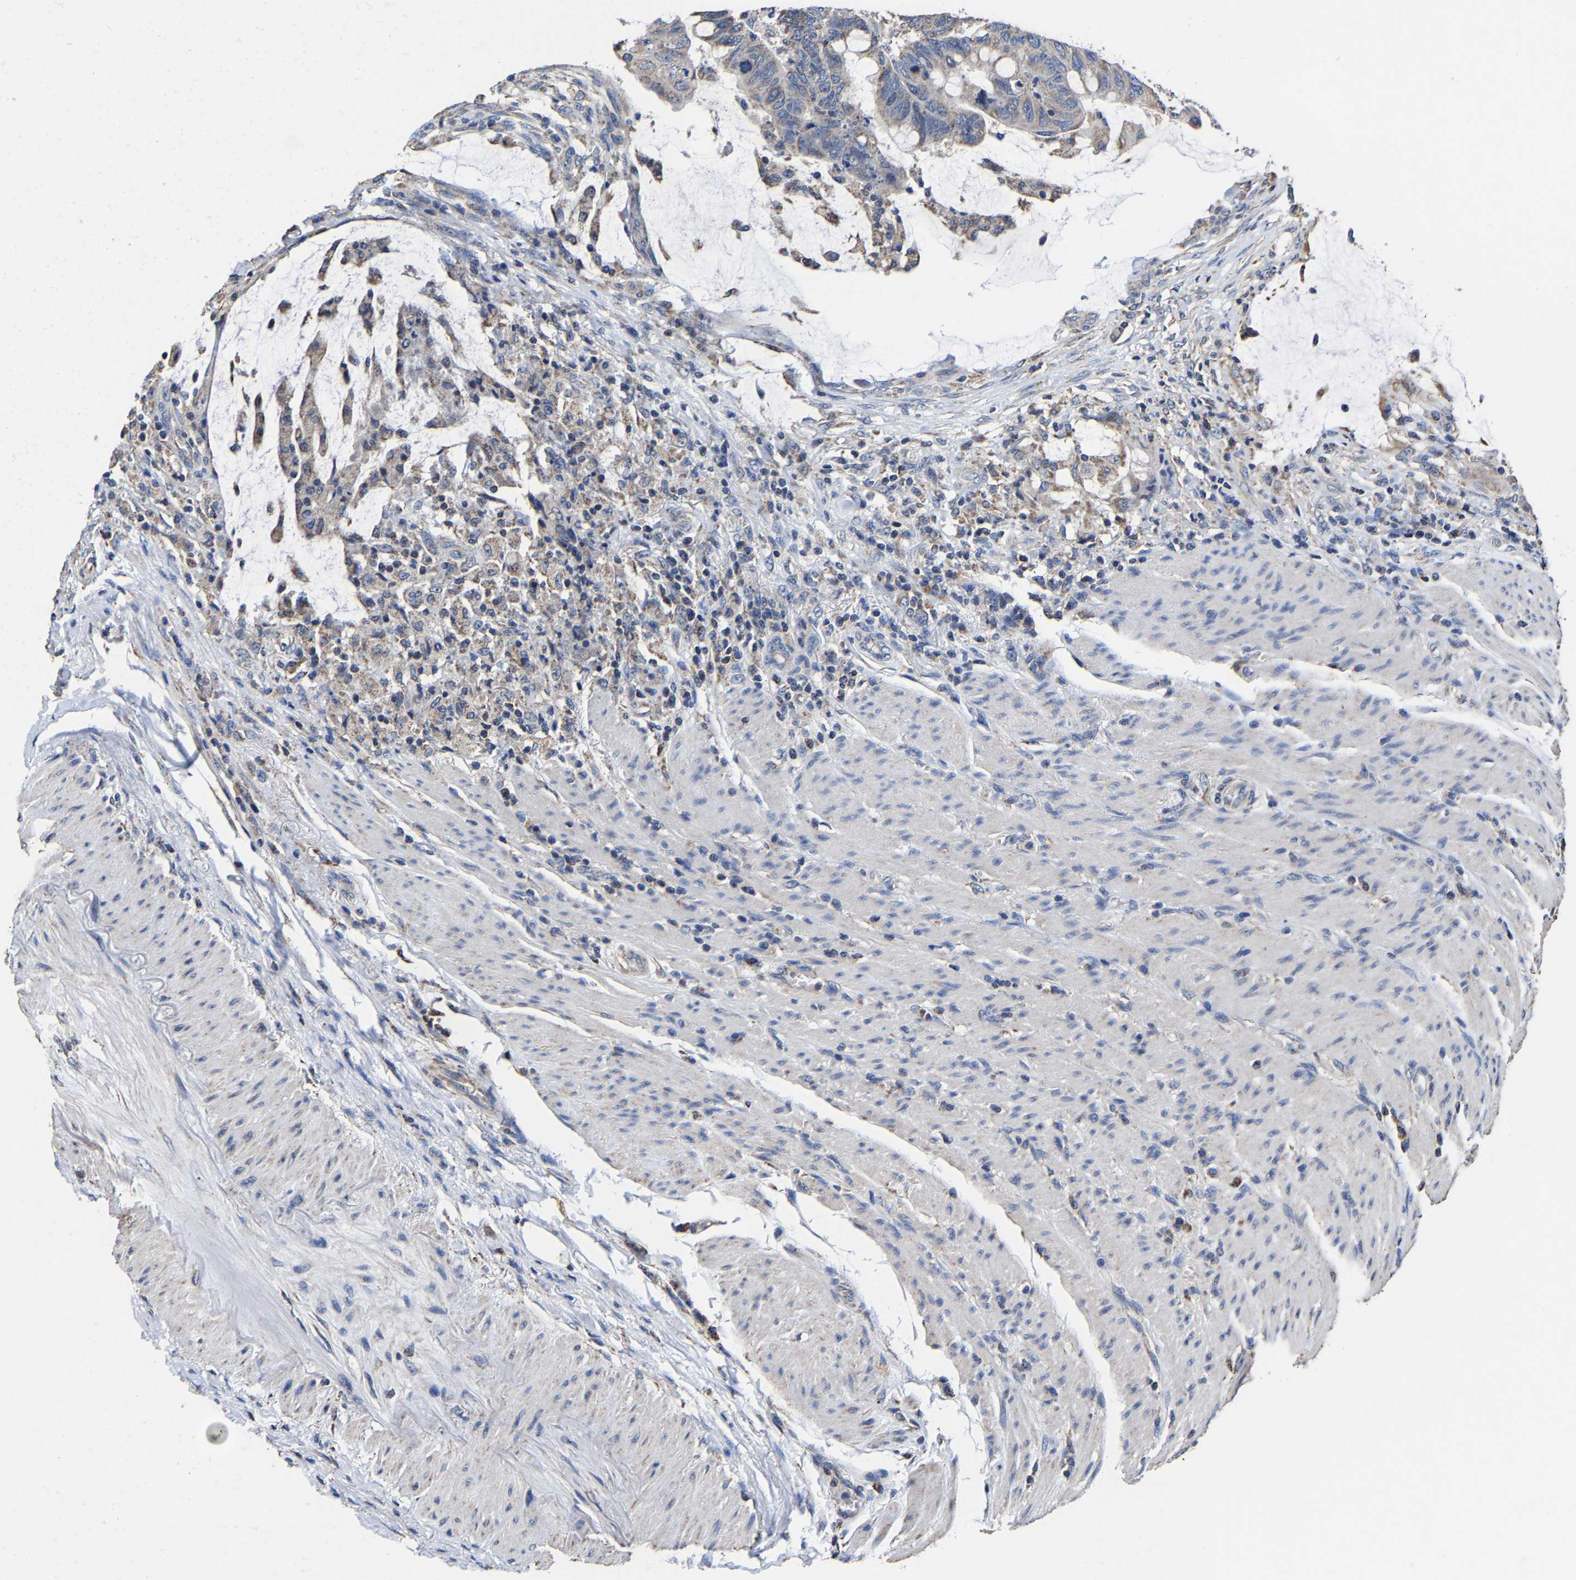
{"staining": {"intensity": "weak", "quantity": "<25%", "location": "cytoplasmic/membranous"}, "tissue": "colorectal cancer", "cell_type": "Tumor cells", "image_type": "cancer", "snomed": [{"axis": "morphology", "description": "Normal tissue, NOS"}, {"axis": "morphology", "description": "Adenocarcinoma, NOS"}, {"axis": "topography", "description": "Rectum"}, {"axis": "topography", "description": "Peripheral nerve tissue"}], "caption": "The photomicrograph reveals no staining of tumor cells in adenocarcinoma (colorectal).", "gene": "ZCCHC7", "patient": {"sex": "male", "age": 92}}